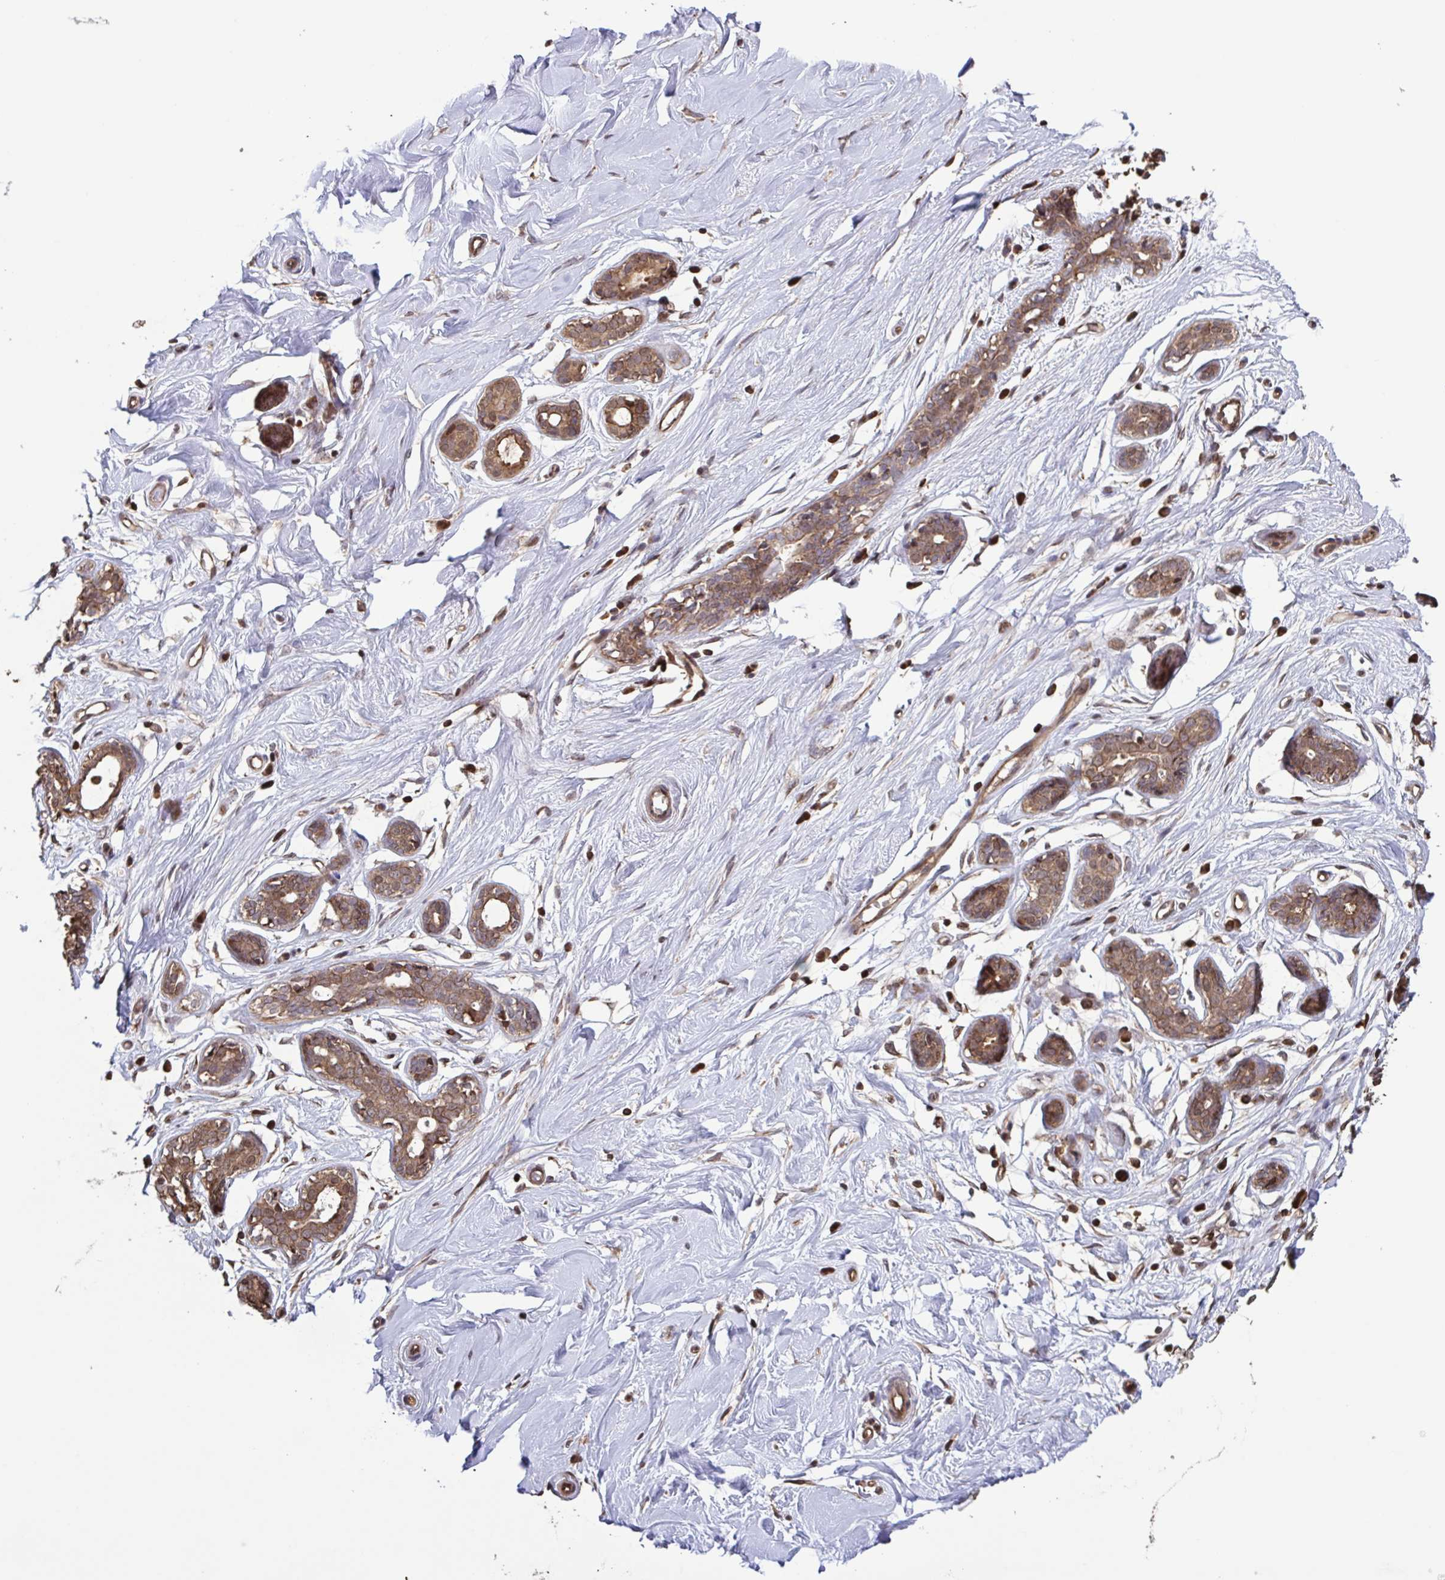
{"staining": {"intensity": "weak", "quantity": "<25%", "location": "cytoplasmic/membranous"}, "tissue": "breast", "cell_type": "Adipocytes", "image_type": "normal", "snomed": [{"axis": "morphology", "description": "Normal tissue, NOS"}, {"axis": "topography", "description": "Breast"}], "caption": "This is an immunohistochemistry (IHC) histopathology image of unremarkable human breast. There is no expression in adipocytes.", "gene": "SEC63", "patient": {"sex": "female", "age": 27}}